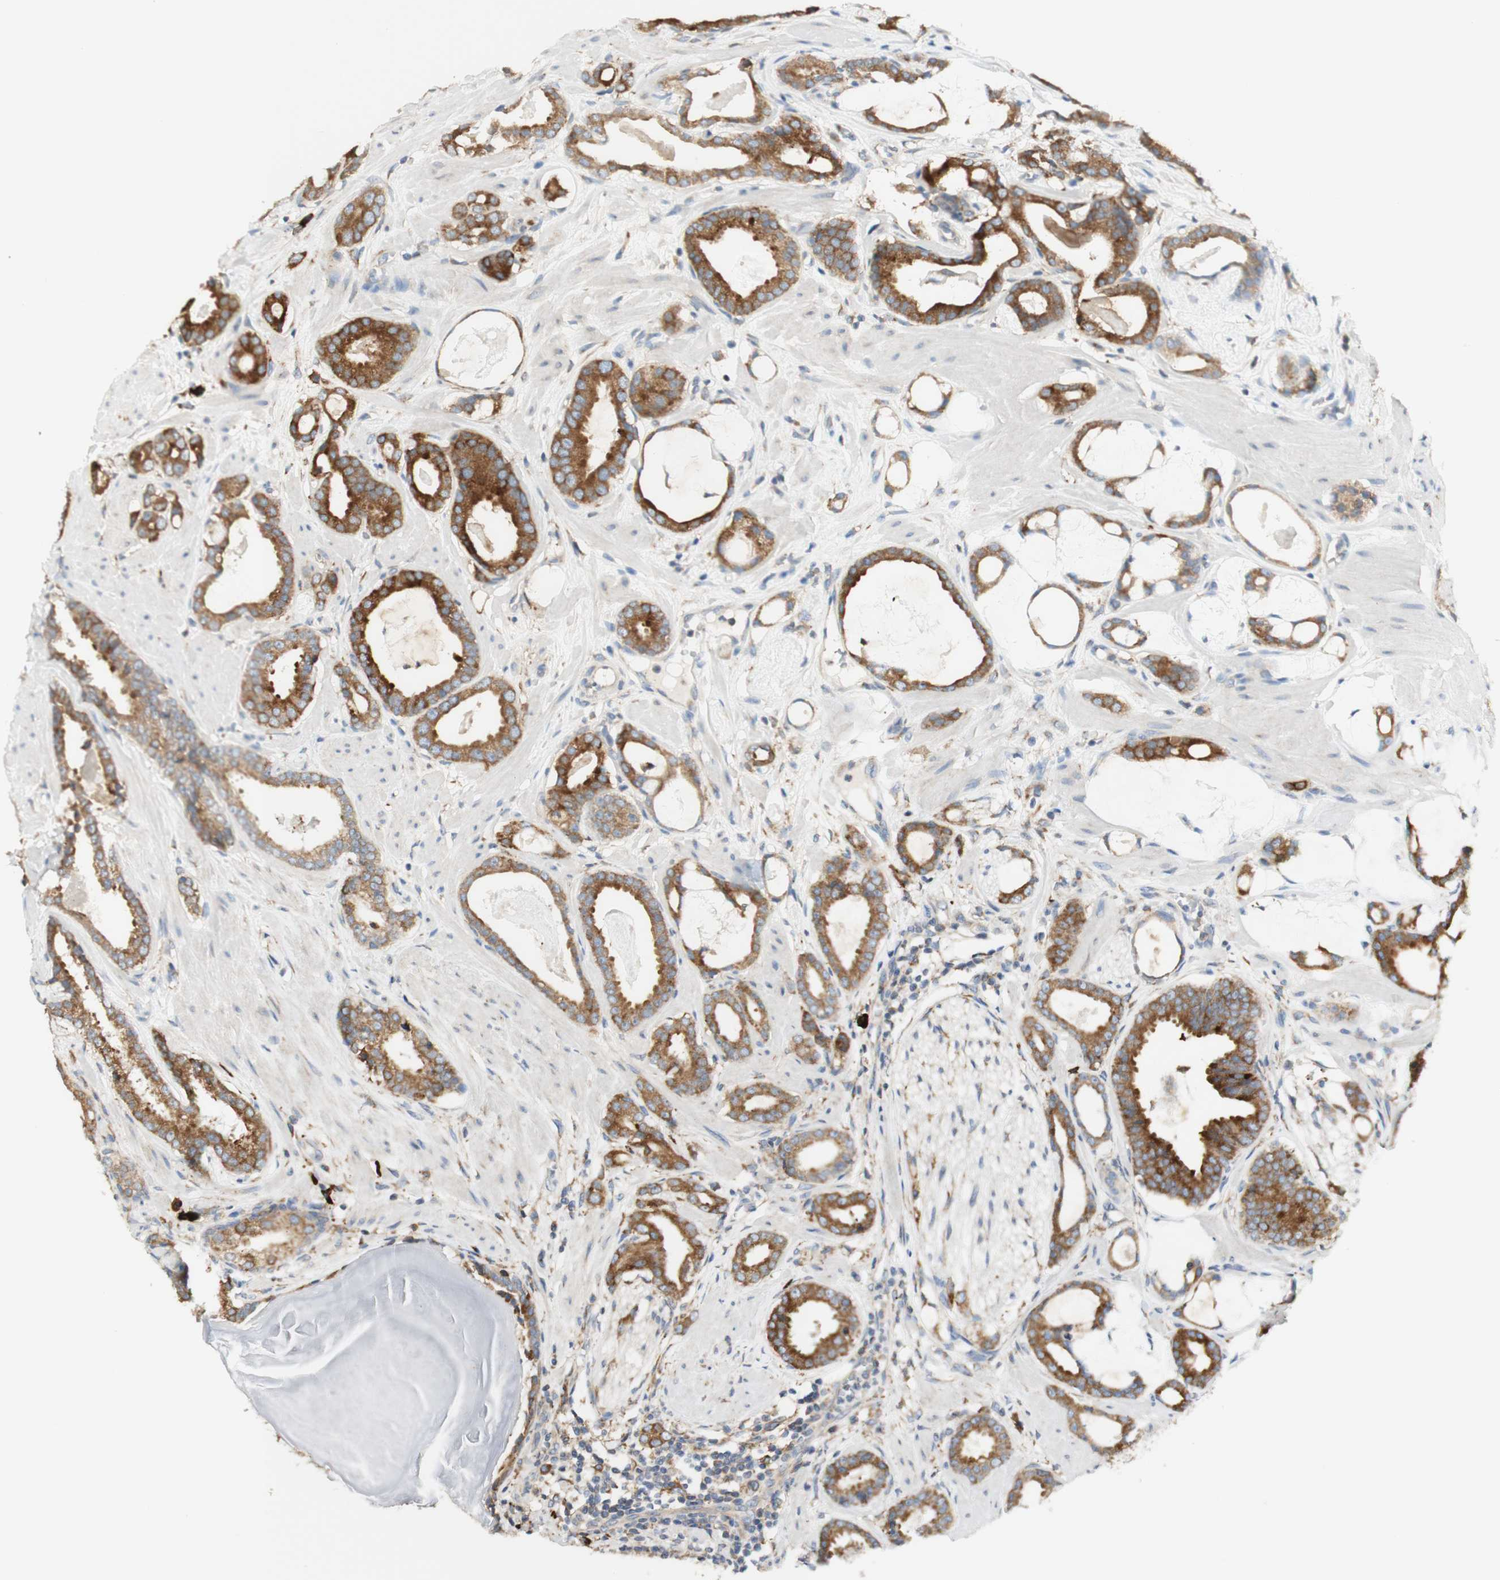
{"staining": {"intensity": "moderate", "quantity": ">75%", "location": "cytoplasmic/membranous"}, "tissue": "prostate cancer", "cell_type": "Tumor cells", "image_type": "cancer", "snomed": [{"axis": "morphology", "description": "Adenocarcinoma, Low grade"}, {"axis": "topography", "description": "Prostate"}], "caption": "DAB immunohistochemical staining of prostate cancer (adenocarcinoma (low-grade)) exhibits moderate cytoplasmic/membranous protein staining in approximately >75% of tumor cells. (Brightfield microscopy of DAB IHC at high magnification).", "gene": "MANF", "patient": {"sex": "male", "age": 53}}